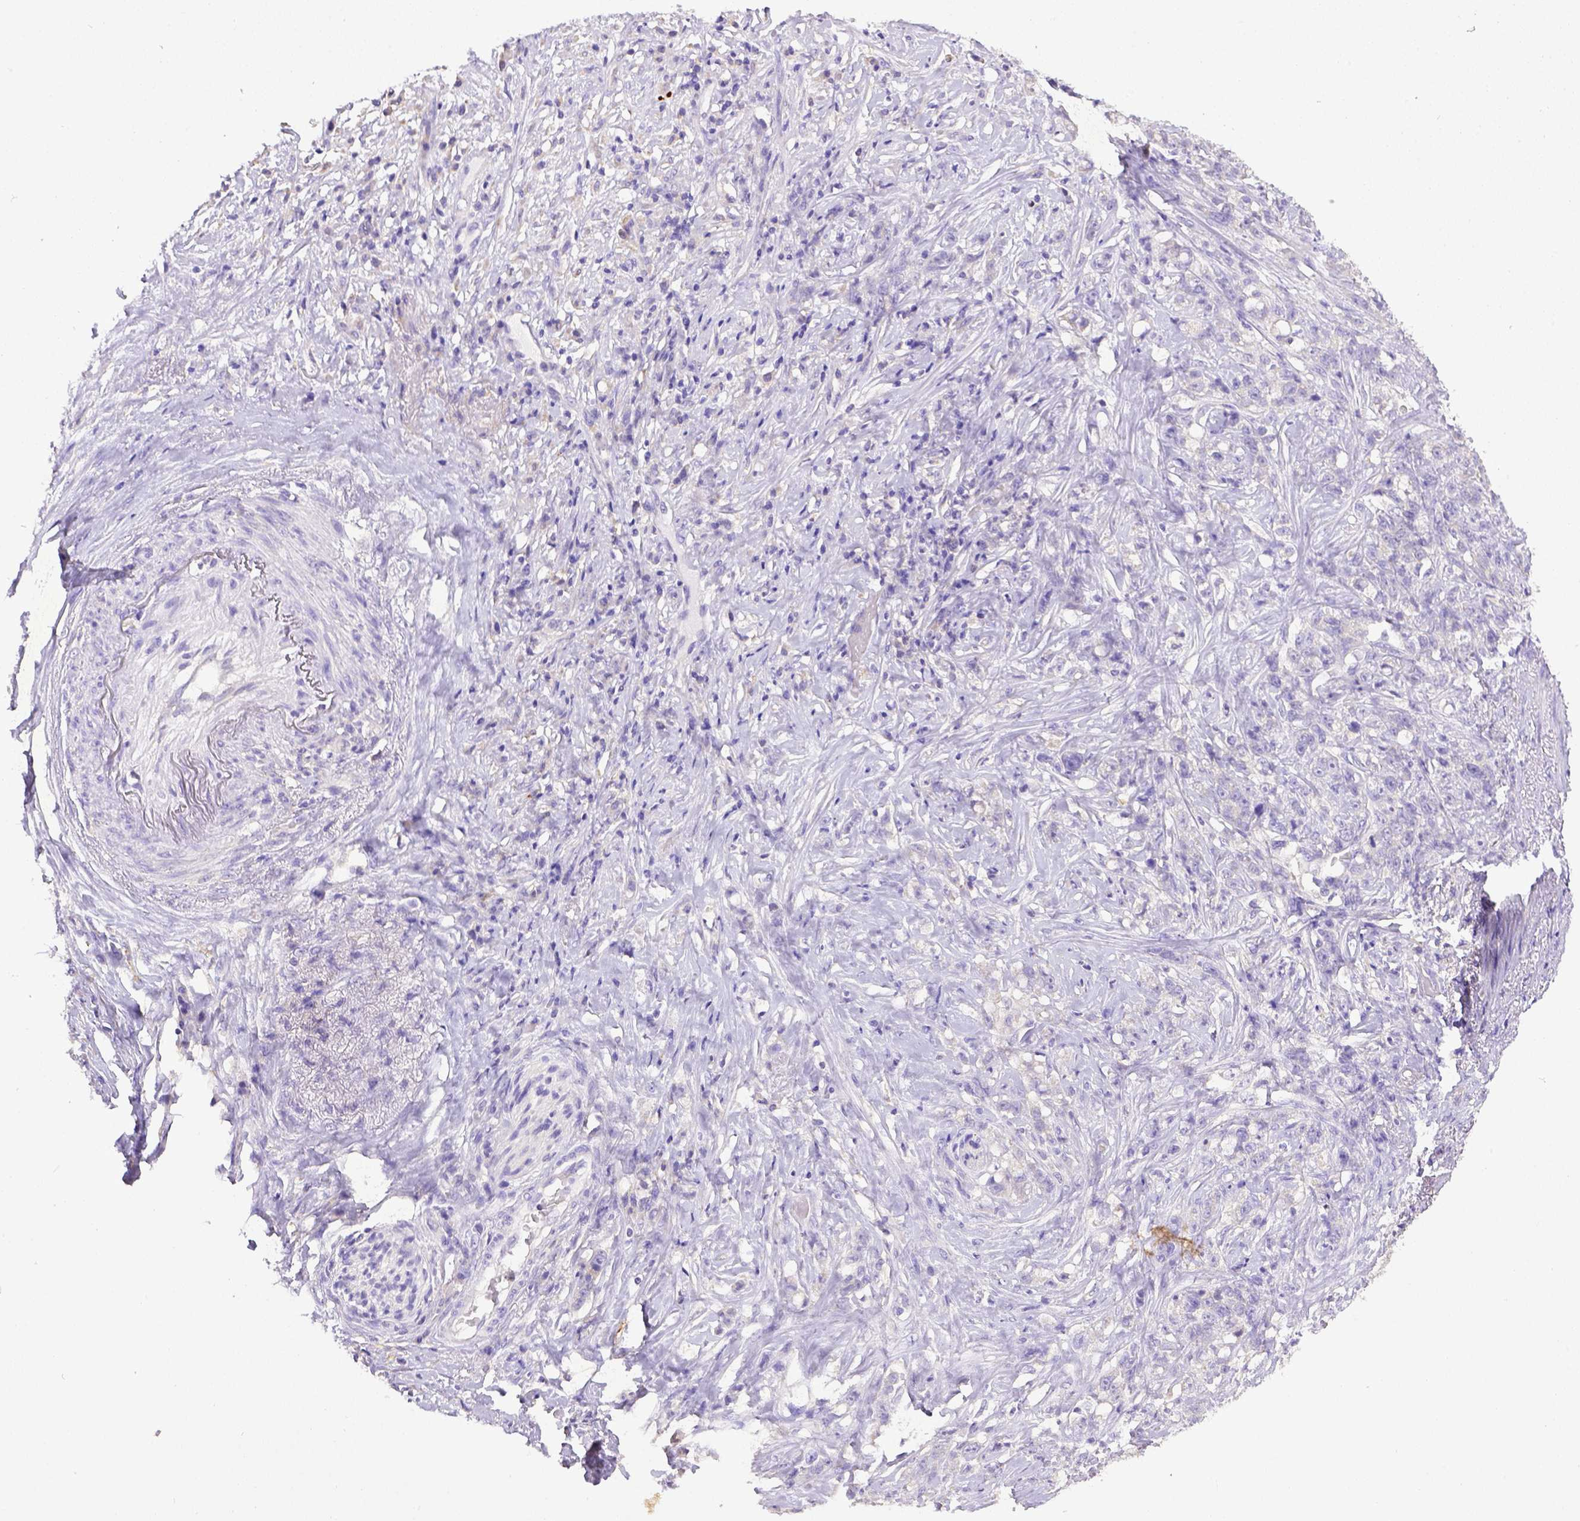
{"staining": {"intensity": "negative", "quantity": "none", "location": "none"}, "tissue": "stomach cancer", "cell_type": "Tumor cells", "image_type": "cancer", "snomed": [{"axis": "morphology", "description": "Adenocarcinoma, NOS"}, {"axis": "topography", "description": "Stomach, lower"}], "caption": "Immunohistochemical staining of human stomach cancer (adenocarcinoma) demonstrates no significant positivity in tumor cells.", "gene": "CD40", "patient": {"sex": "male", "age": 88}}